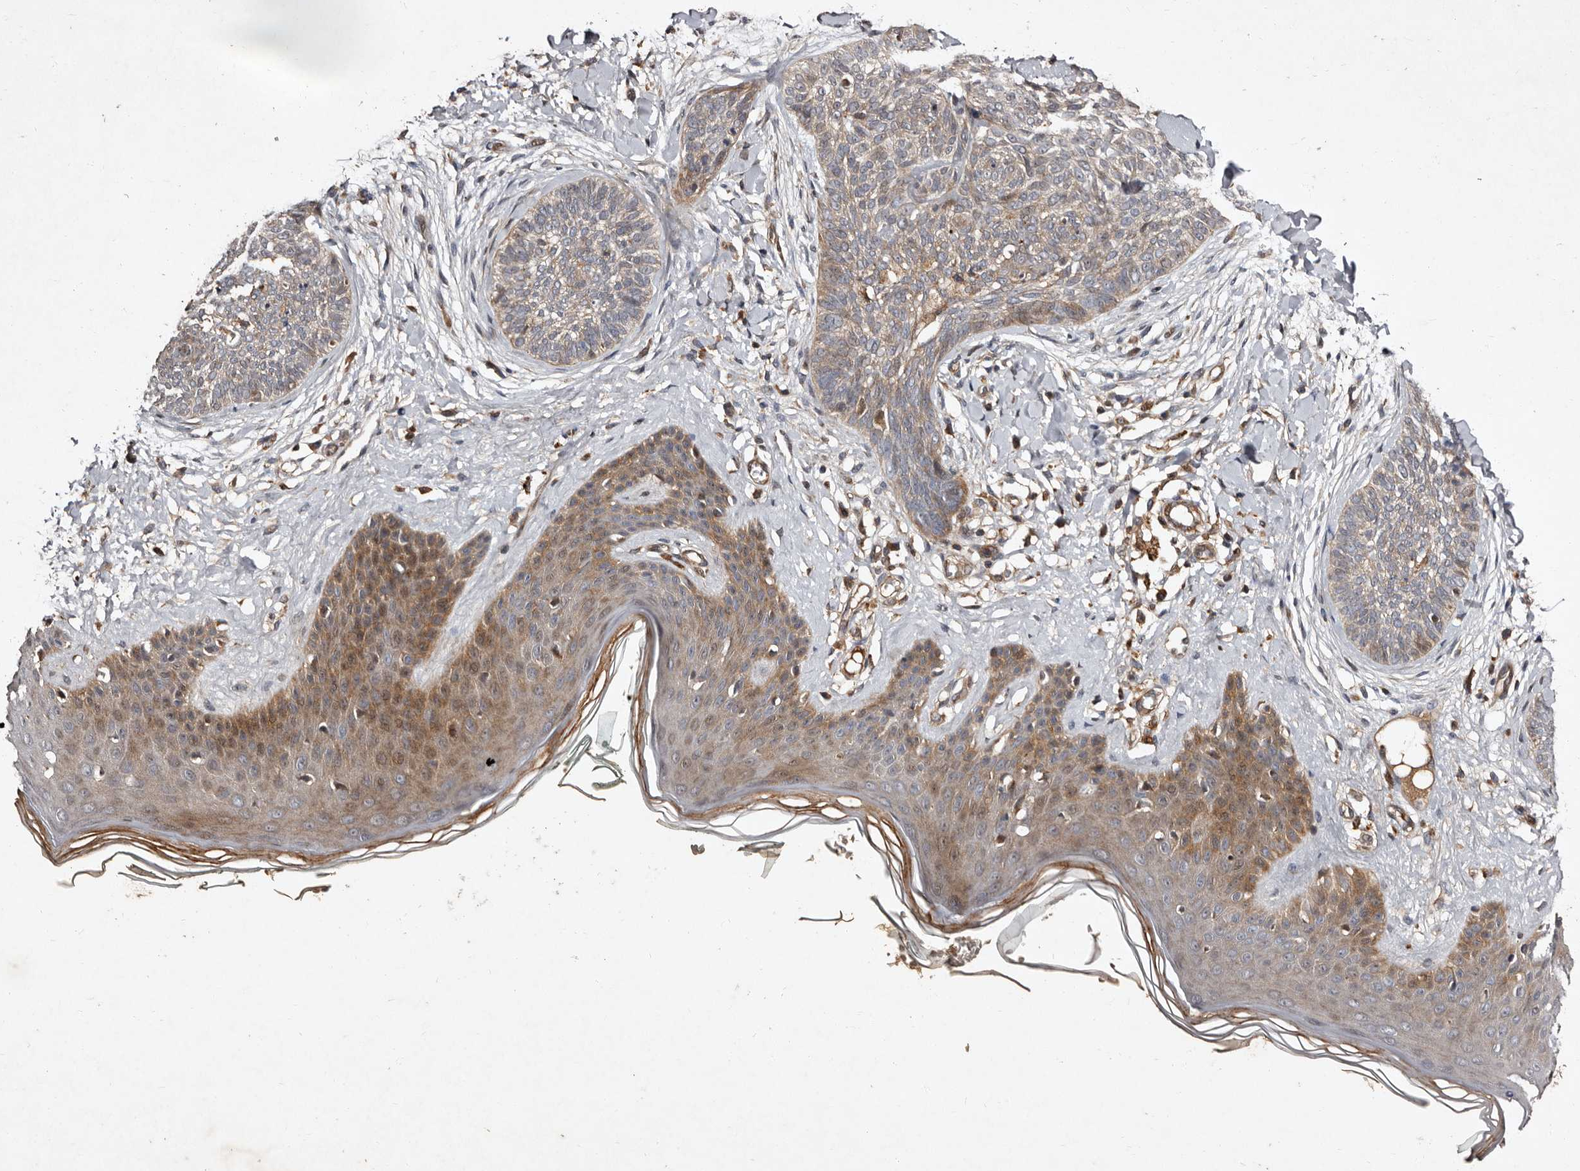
{"staining": {"intensity": "weak", "quantity": "25%-75%", "location": "cytoplasmic/membranous"}, "tissue": "skin cancer", "cell_type": "Tumor cells", "image_type": "cancer", "snomed": [{"axis": "morphology", "description": "Basal cell carcinoma"}, {"axis": "topography", "description": "Skin"}], "caption": "This image displays IHC staining of human basal cell carcinoma (skin), with low weak cytoplasmic/membranous staining in approximately 25%-75% of tumor cells.", "gene": "PRKD3", "patient": {"sex": "female", "age": 59}}